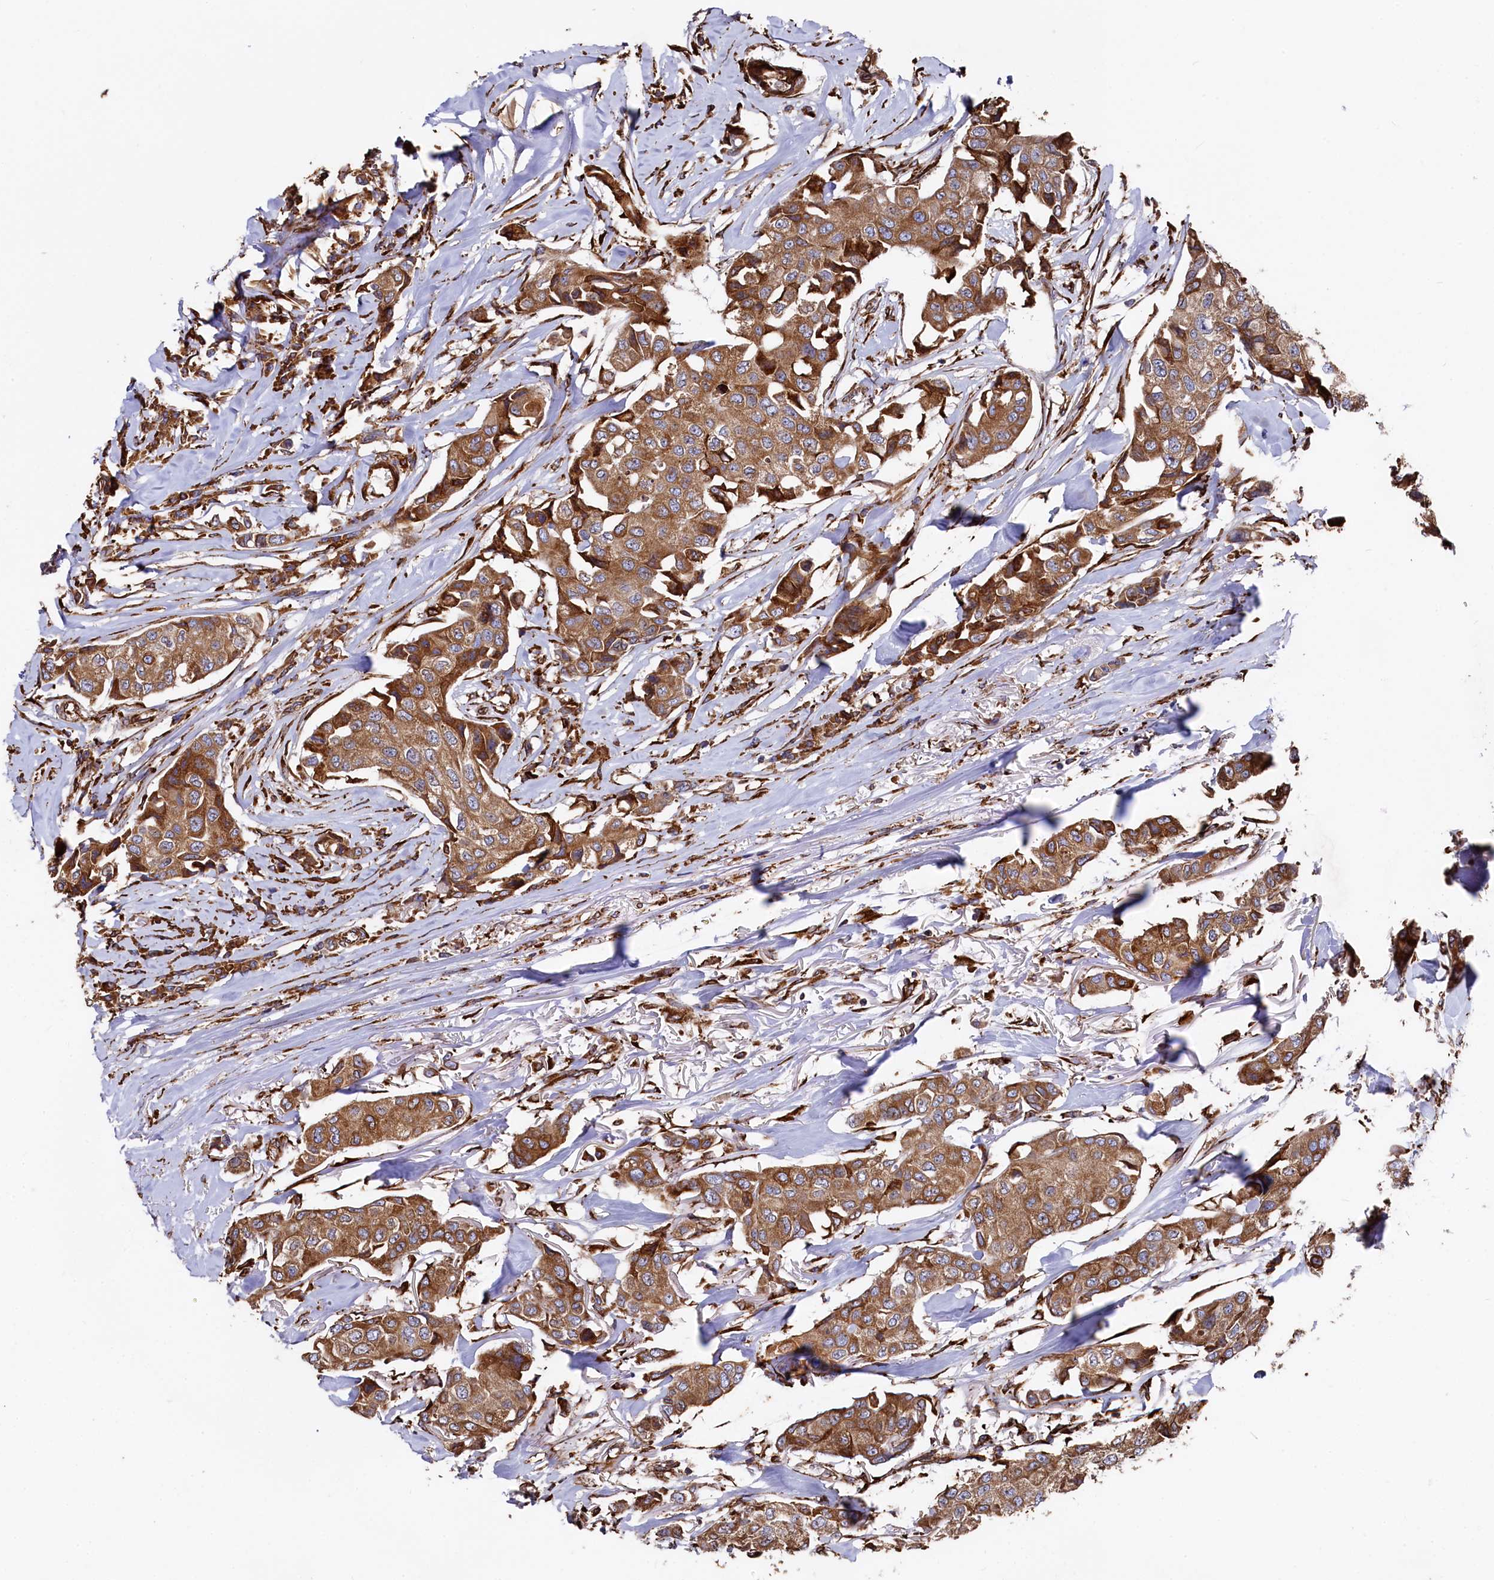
{"staining": {"intensity": "strong", "quantity": ">75%", "location": "cytoplasmic/membranous"}, "tissue": "breast cancer", "cell_type": "Tumor cells", "image_type": "cancer", "snomed": [{"axis": "morphology", "description": "Duct carcinoma"}, {"axis": "topography", "description": "Breast"}], "caption": "There is high levels of strong cytoplasmic/membranous expression in tumor cells of invasive ductal carcinoma (breast), as demonstrated by immunohistochemical staining (brown color).", "gene": "NEURL1B", "patient": {"sex": "female", "age": 80}}